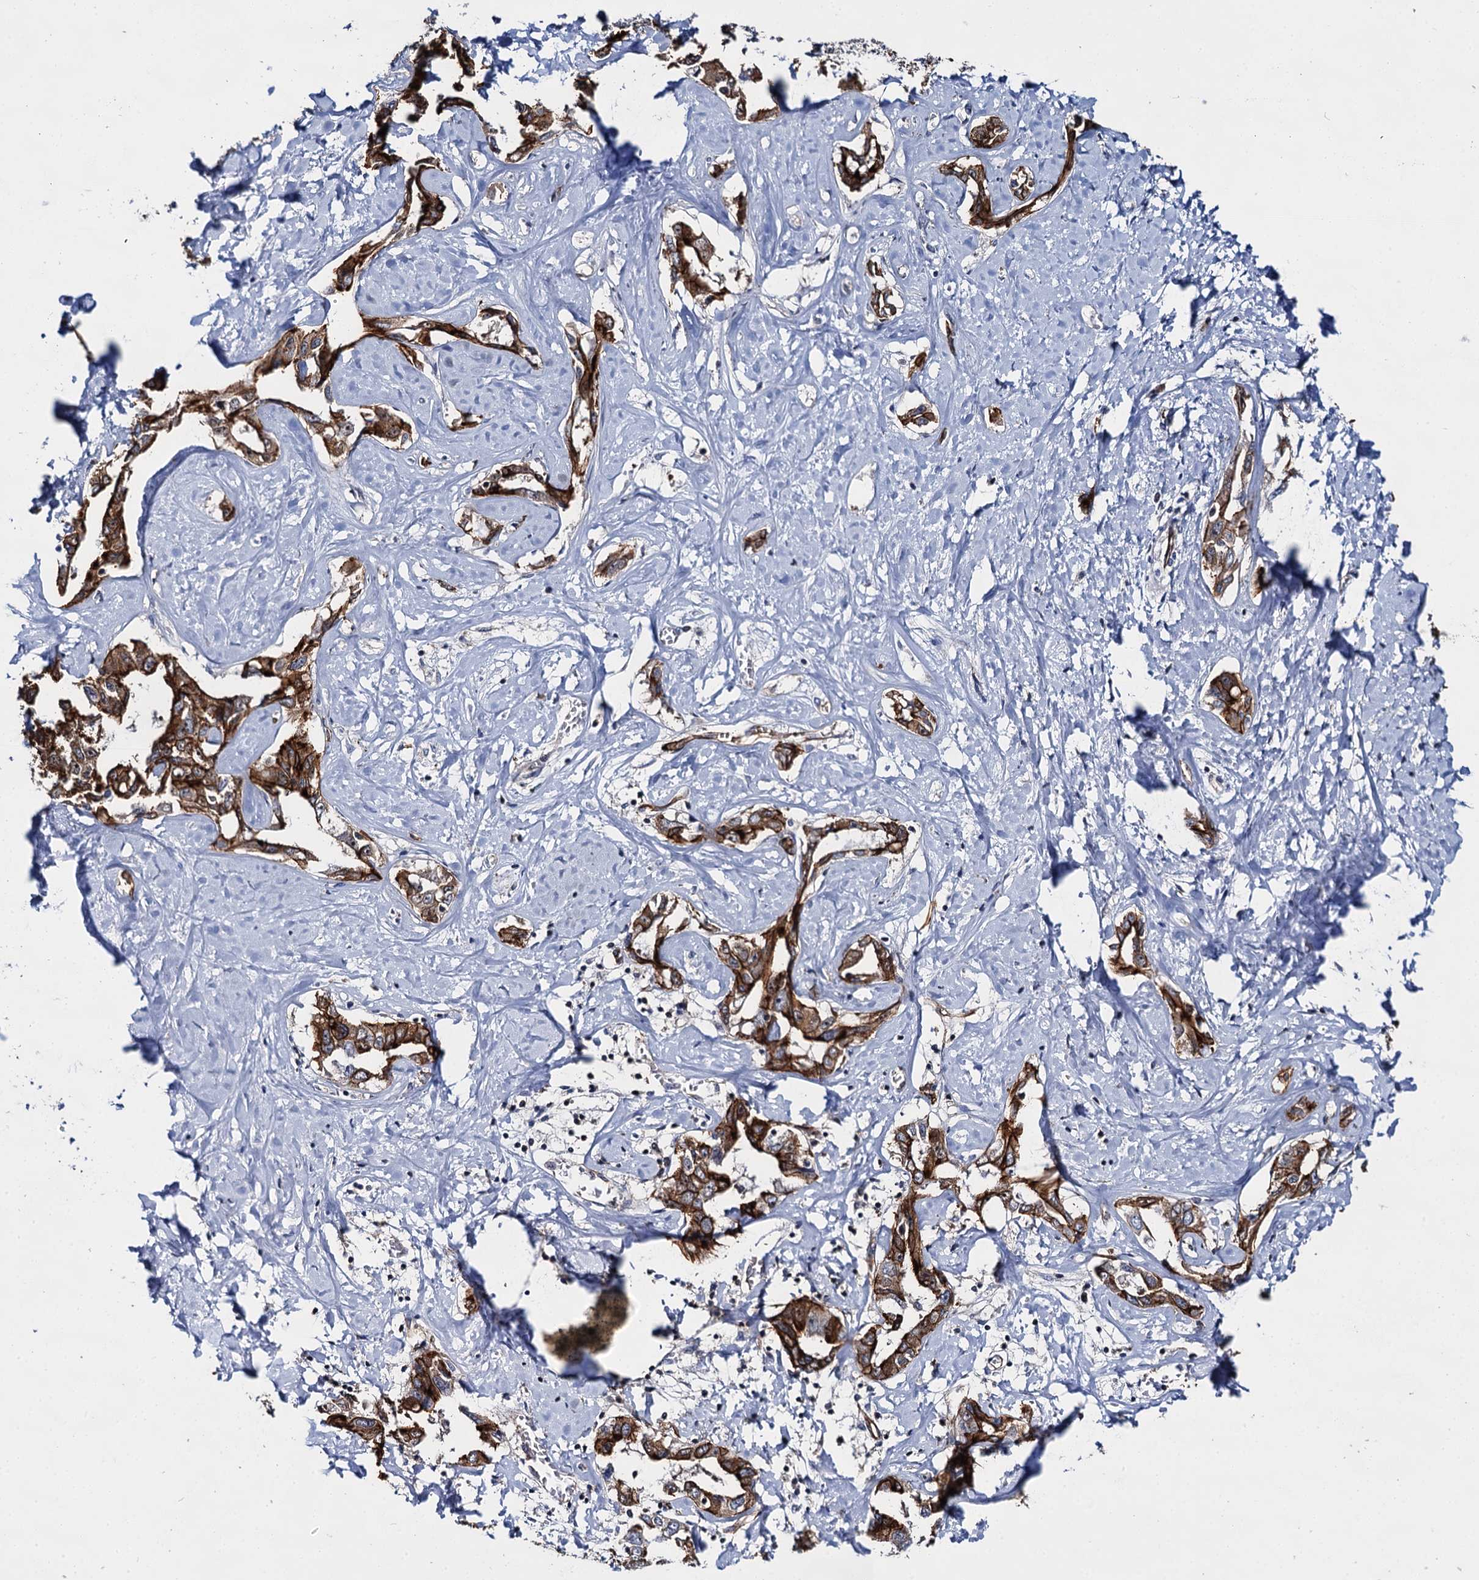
{"staining": {"intensity": "strong", "quantity": ">75%", "location": "cytoplasmic/membranous"}, "tissue": "liver cancer", "cell_type": "Tumor cells", "image_type": "cancer", "snomed": [{"axis": "morphology", "description": "Cholangiocarcinoma"}, {"axis": "topography", "description": "Liver"}], "caption": "Human liver cholangiocarcinoma stained for a protein (brown) exhibits strong cytoplasmic/membranous positive staining in about >75% of tumor cells.", "gene": "ABLIM1", "patient": {"sex": "male", "age": 59}}